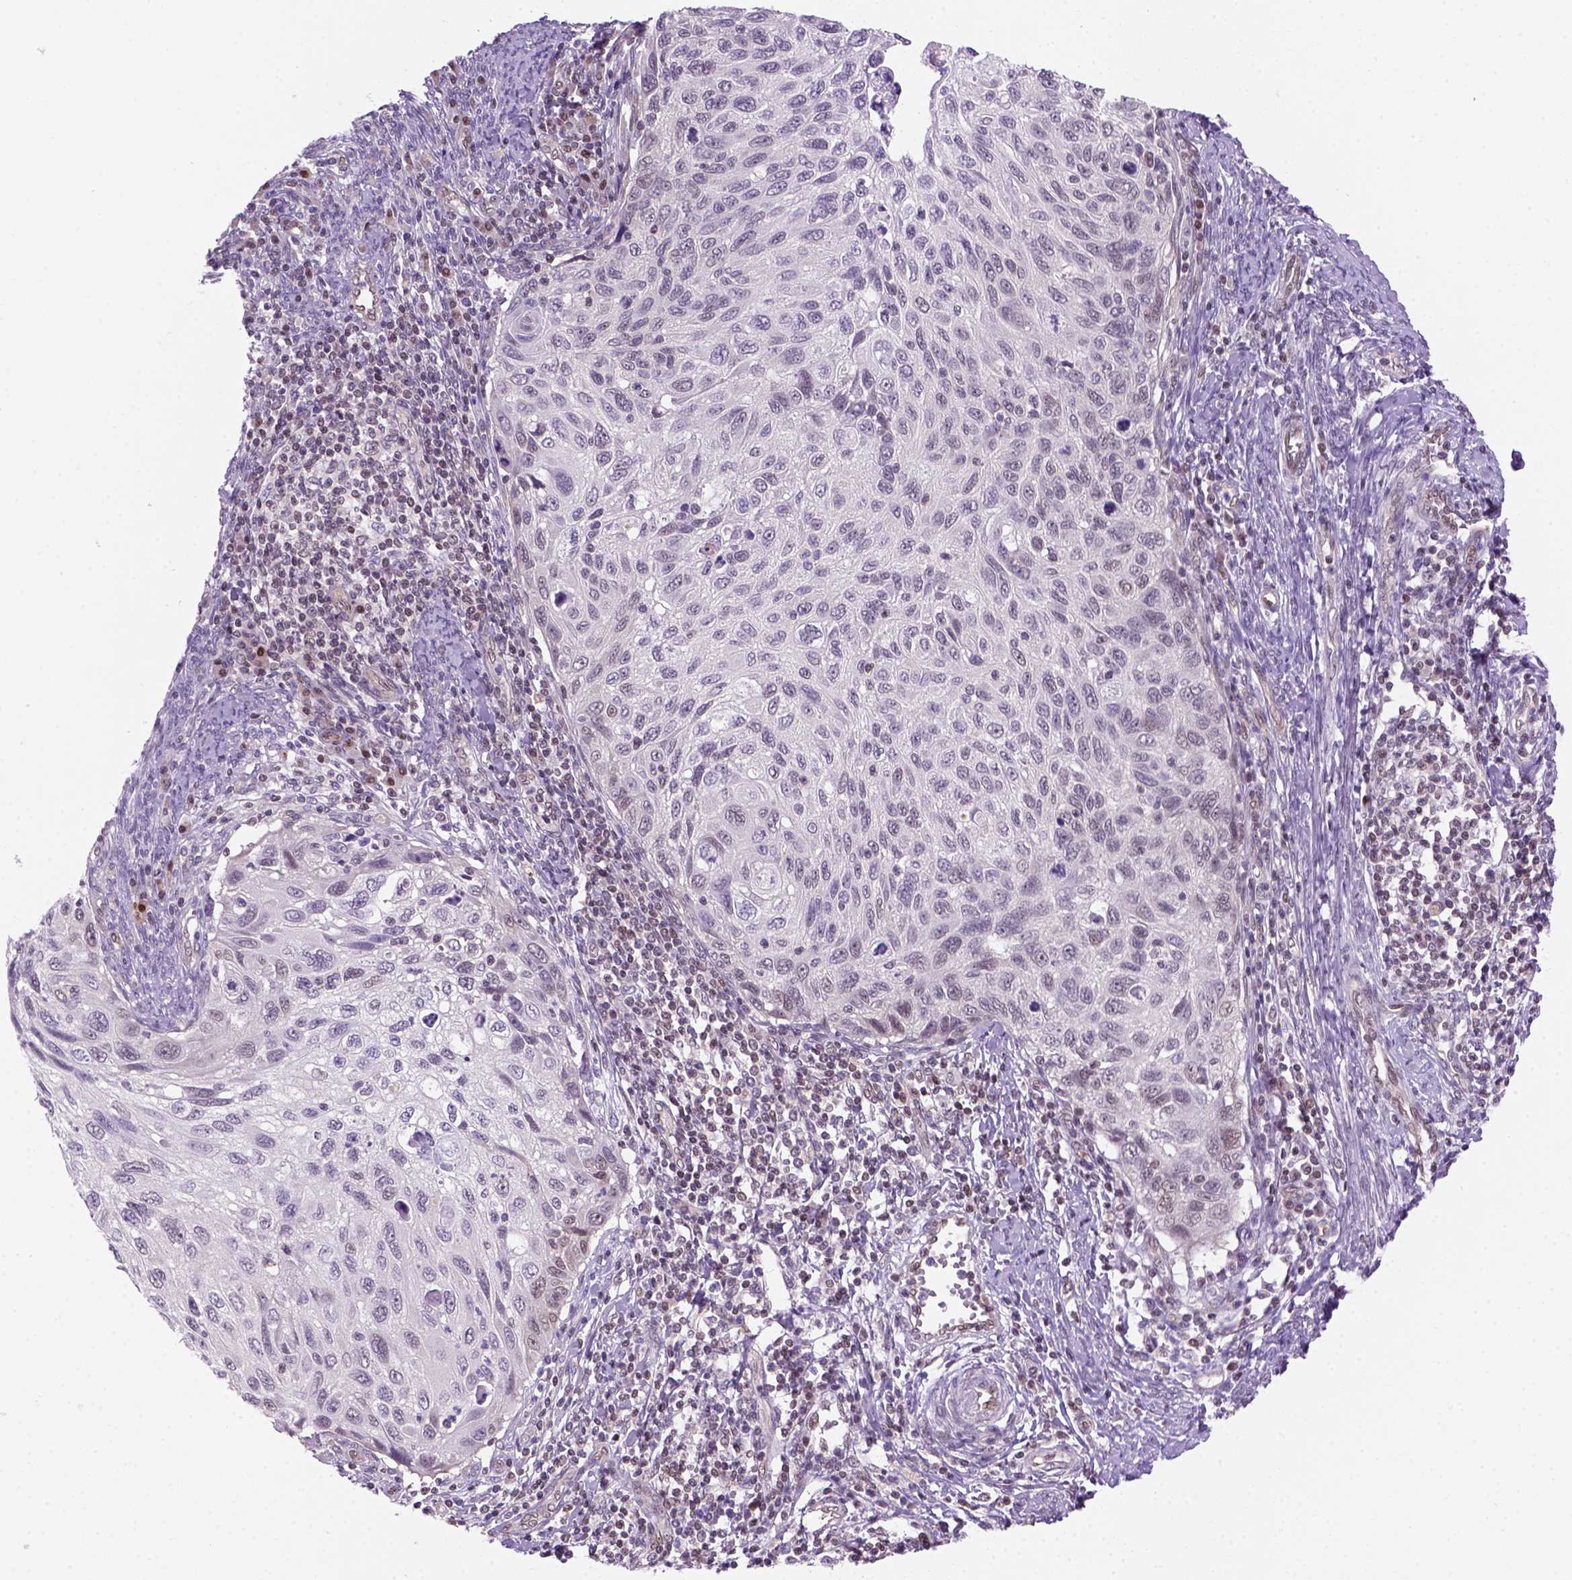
{"staining": {"intensity": "negative", "quantity": "none", "location": "none"}, "tissue": "cervical cancer", "cell_type": "Tumor cells", "image_type": "cancer", "snomed": [{"axis": "morphology", "description": "Squamous cell carcinoma, NOS"}, {"axis": "topography", "description": "Cervix"}], "caption": "A photomicrograph of squamous cell carcinoma (cervical) stained for a protein exhibits no brown staining in tumor cells.", "gene": "MGMT", "patient": {"sex": "female", "age": 70}}